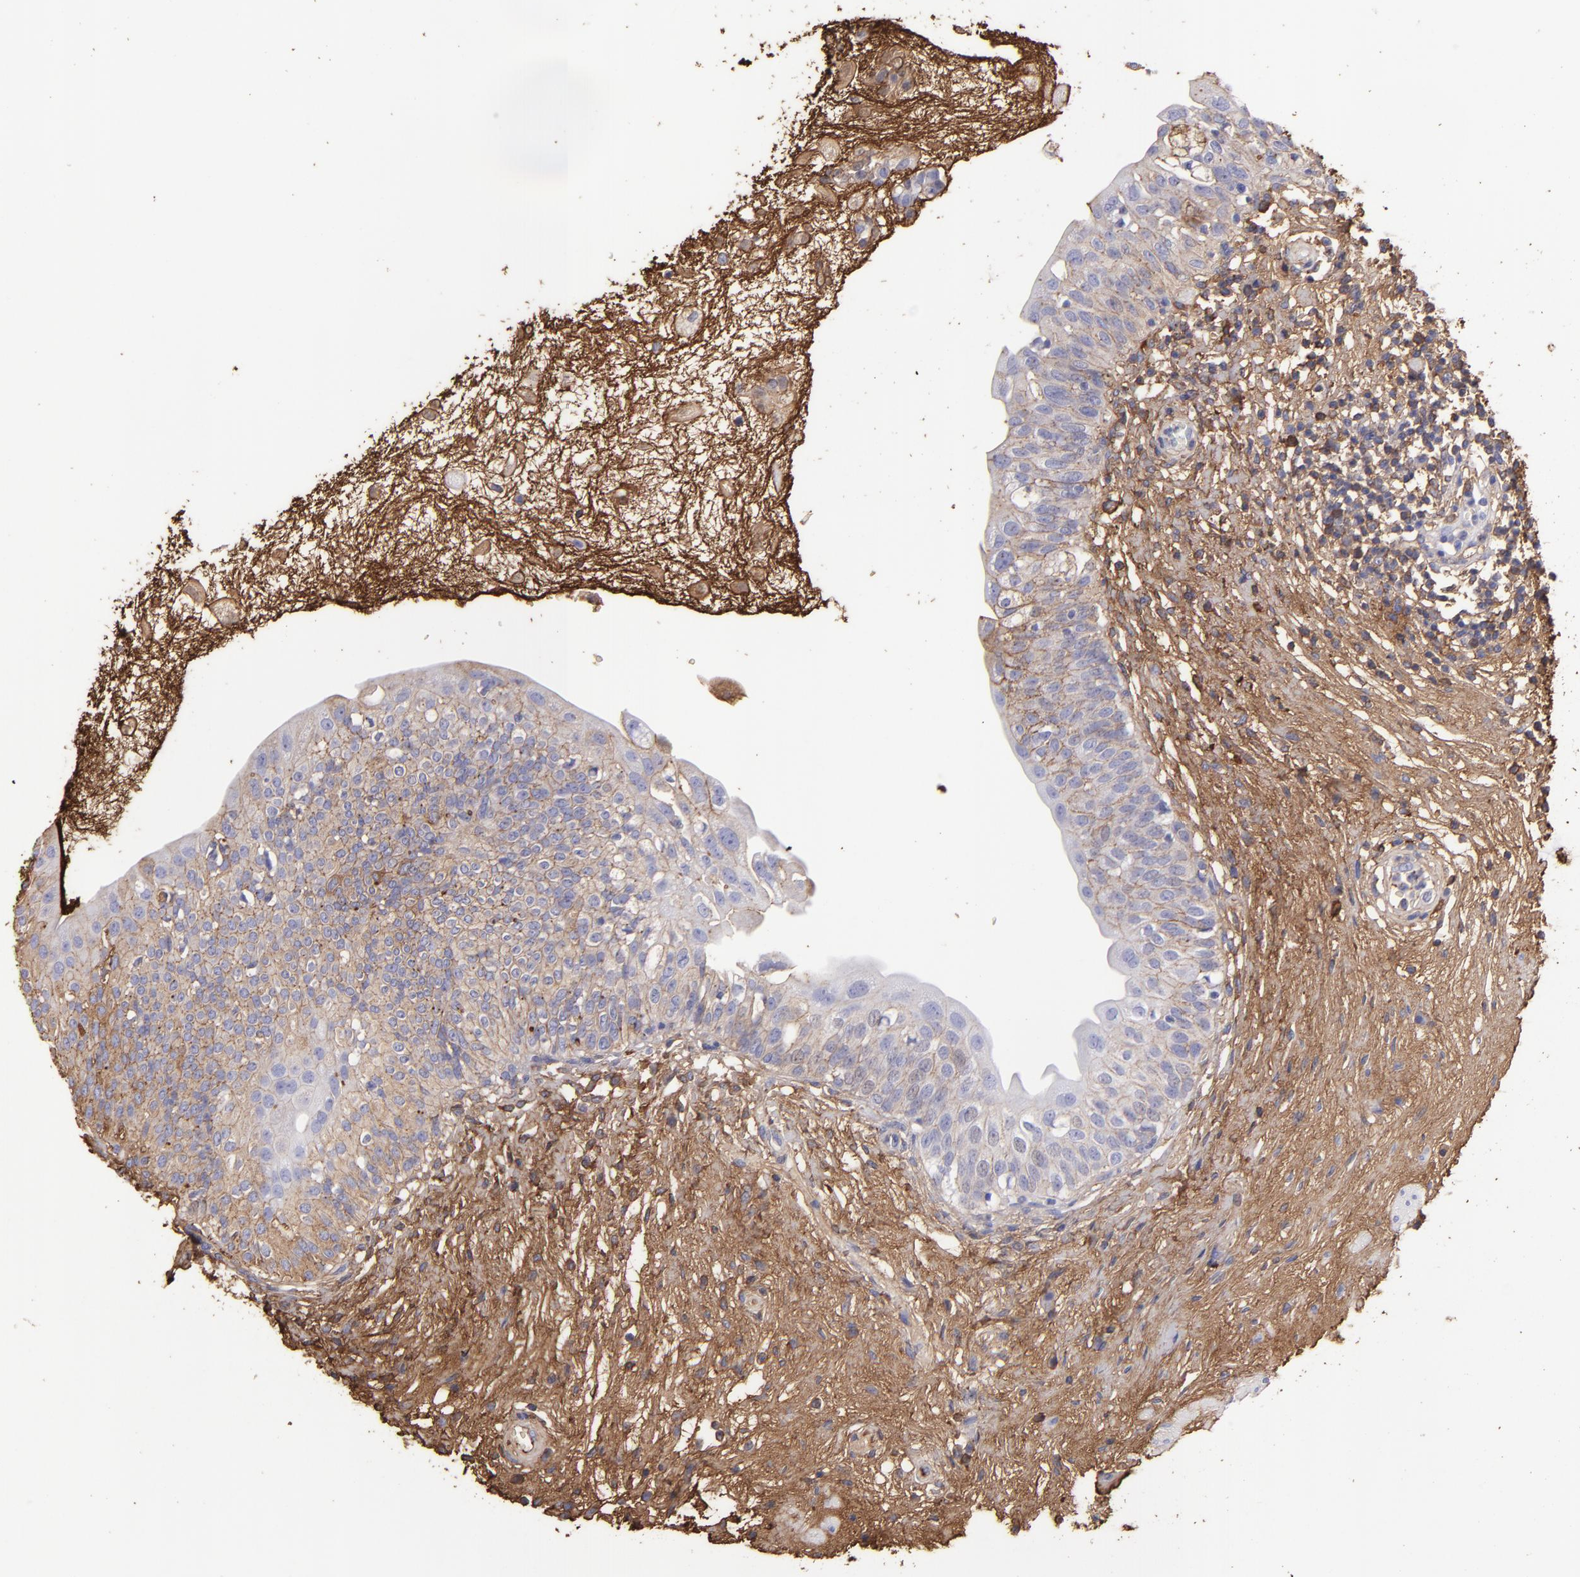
{"staining": {"intensity": "weak", "quantity": ">75%", "location": "cytoplasmic/membranous"}, "tissue": "urinary bladder", "cell_type": "Urothelial cells", "image_type": "normal", "snomed": [{"axis": "morphology", "description": "Normal tissue, NOS"}, {"axis": "topography", "description": "Urinary bladder"}], "caption": "Protein staining displays weak cytoplasmic/membranous positivity in about >75% of urothelial cells in benign urinary bladder. Immunohistochemistry (ihc) stains the protein in brown and the nuclei are stained blue.", "gene": "FGB", "patient": {"sex": "female", "age": 55}}